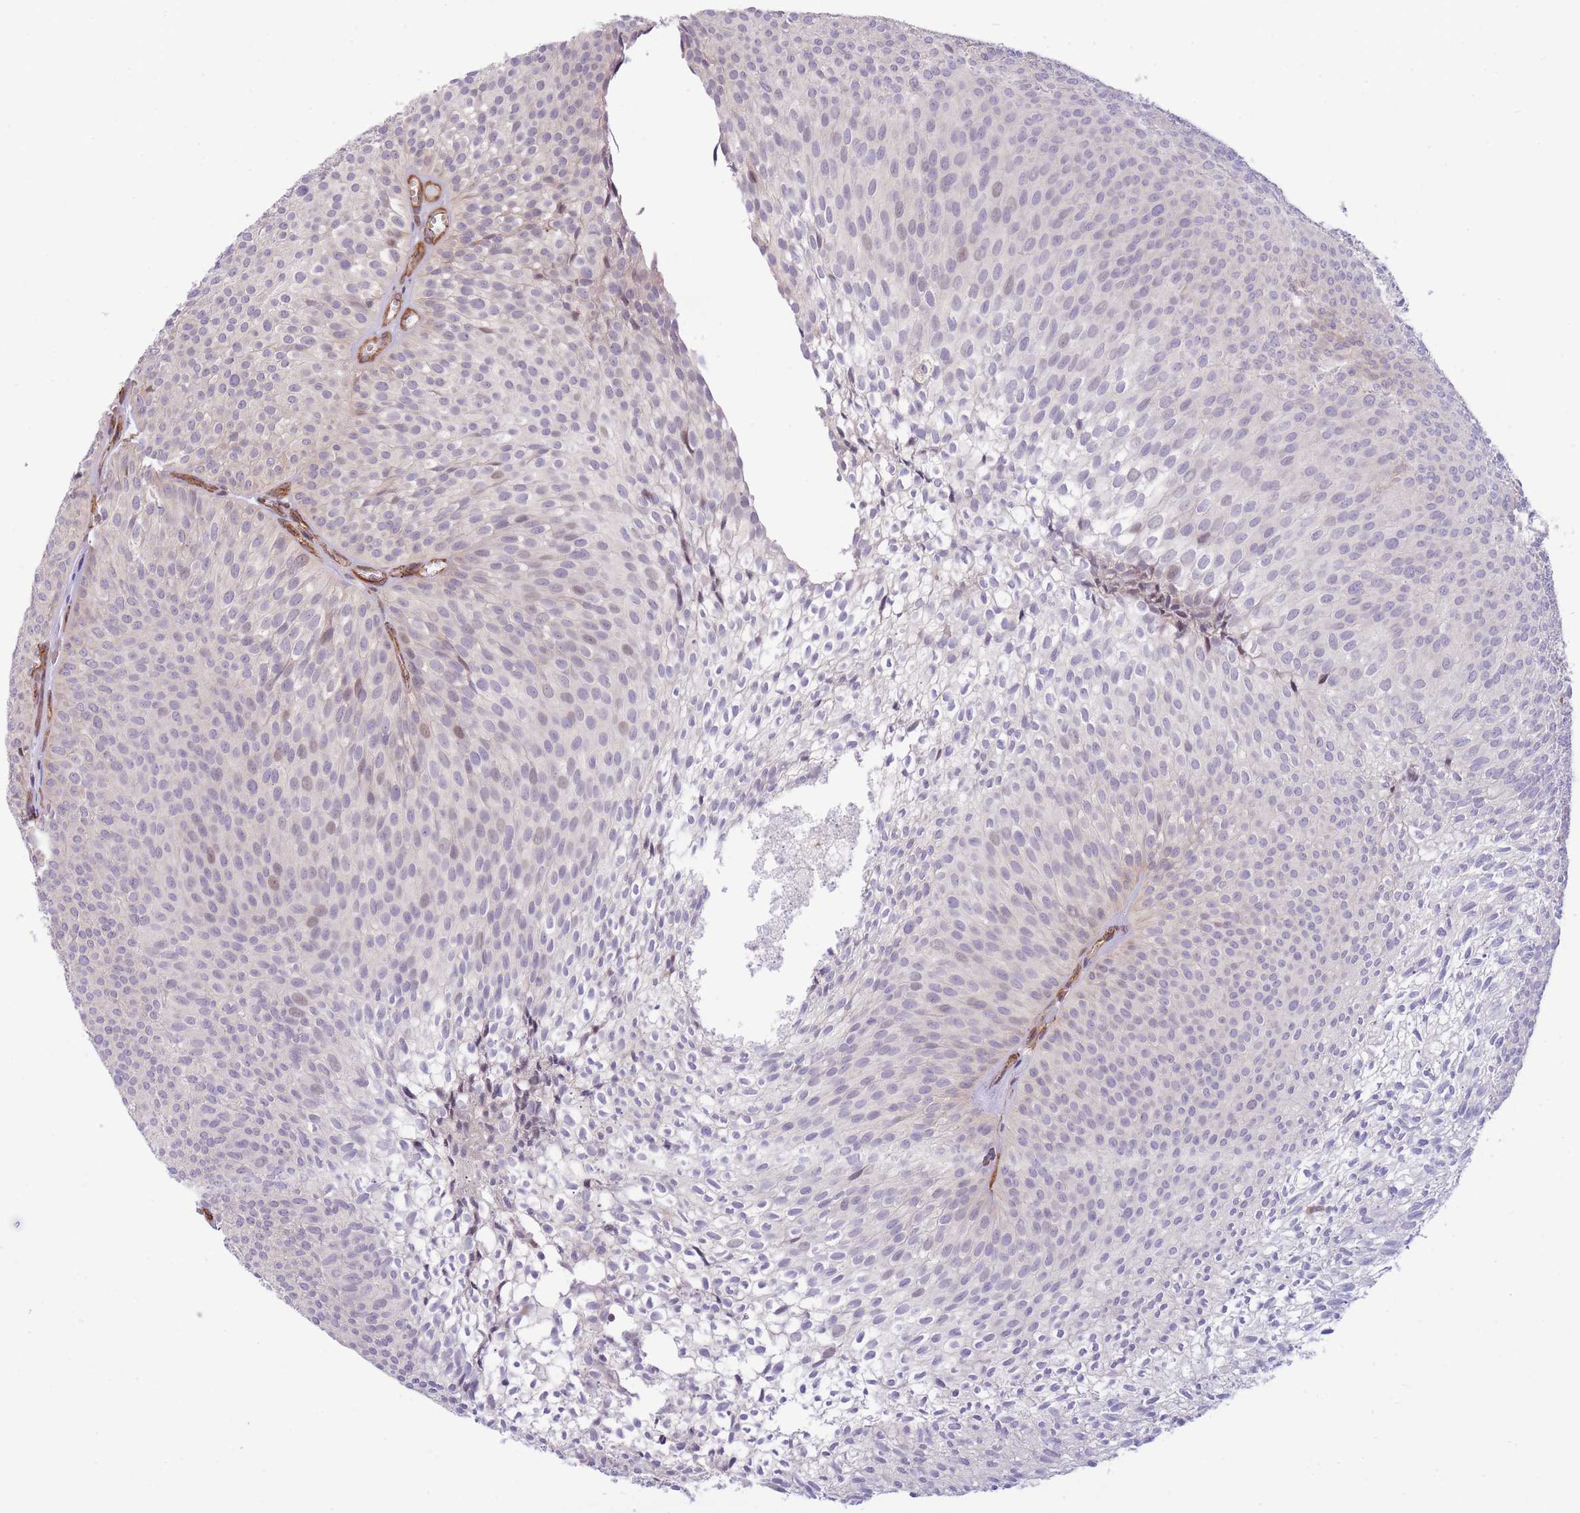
{"staining": {"intensity": "negative", "quantity": "none", "location": "none"}, "tissue": "urothelial cancer", "cell_type": "Tumor cells", "image_type": "cancer", "snomed": [{"axis": "morphology", "description": "Urothelial carcinoma, Low grade"}, {"axis": "topography", "description": "Urinary bladder"}], "caption": "An immunohistochemistry micrograph of urothelial cancer is shown. There is no staining in tumor cells of urothelial cancer.", "gene": "CDC25B", "patient": {"sex": "male", "age": 91}}